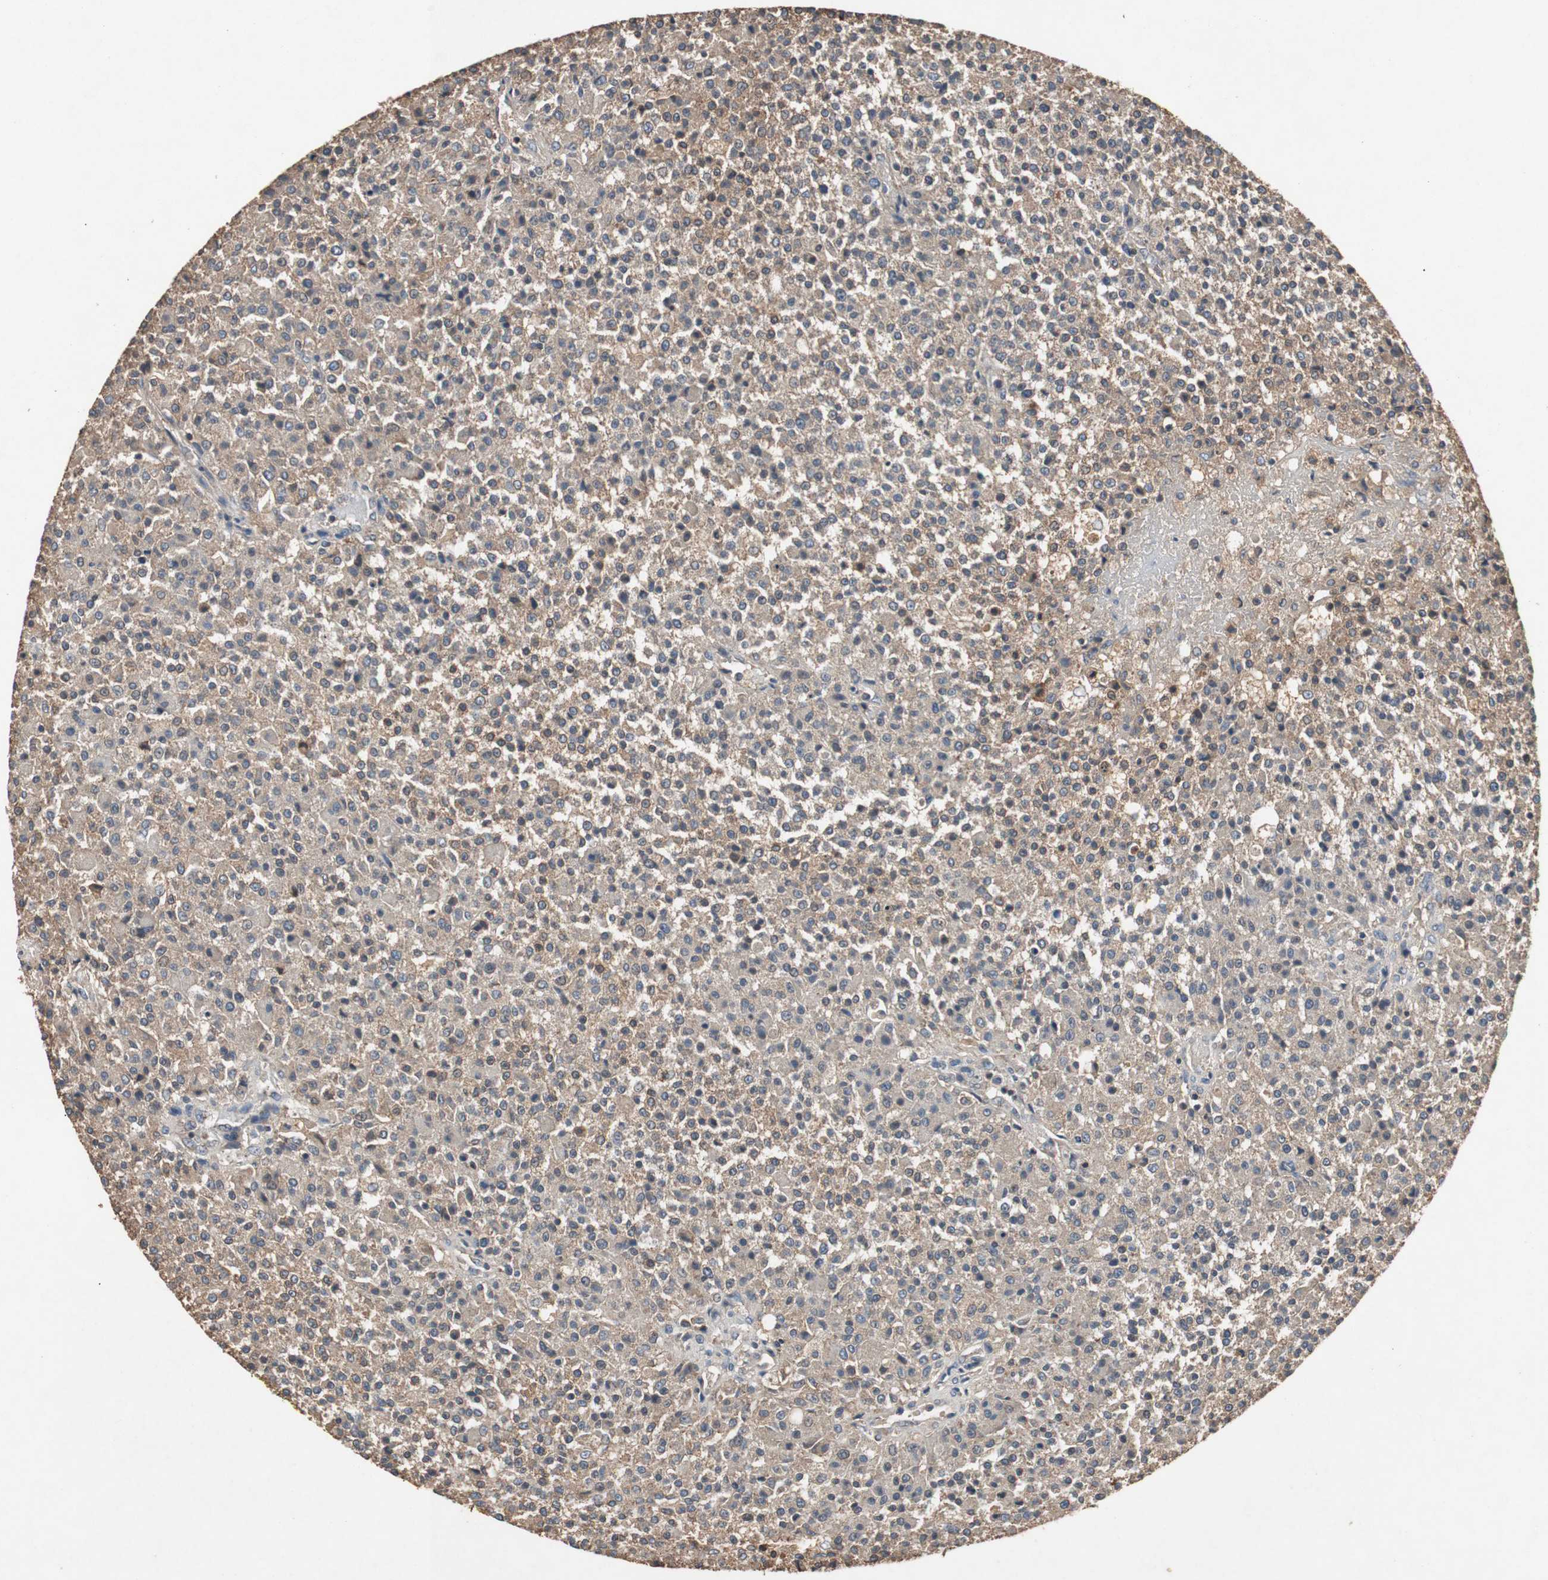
{"staining": {"intensity": "weak", "quantity": ">75%", "location": "cytoplasmic/membranous"}, "tissue": "testis cancer", "cell_type": "Tumor cells", "image_type": "cancer", "snomed": [{"axis": "morphology", "description": "Seminoma, NOS"}, {"axis": "topography", "description": "Testis"}], "caption": "This is a histology image of immunohistochemistry (IHC) staining of testis cancer, which shows weak staining in the cytoplasmic/membranous of tumor cells.", "gene": "TNFRSF14", "patient": {"sex": "male", "age": 59}}